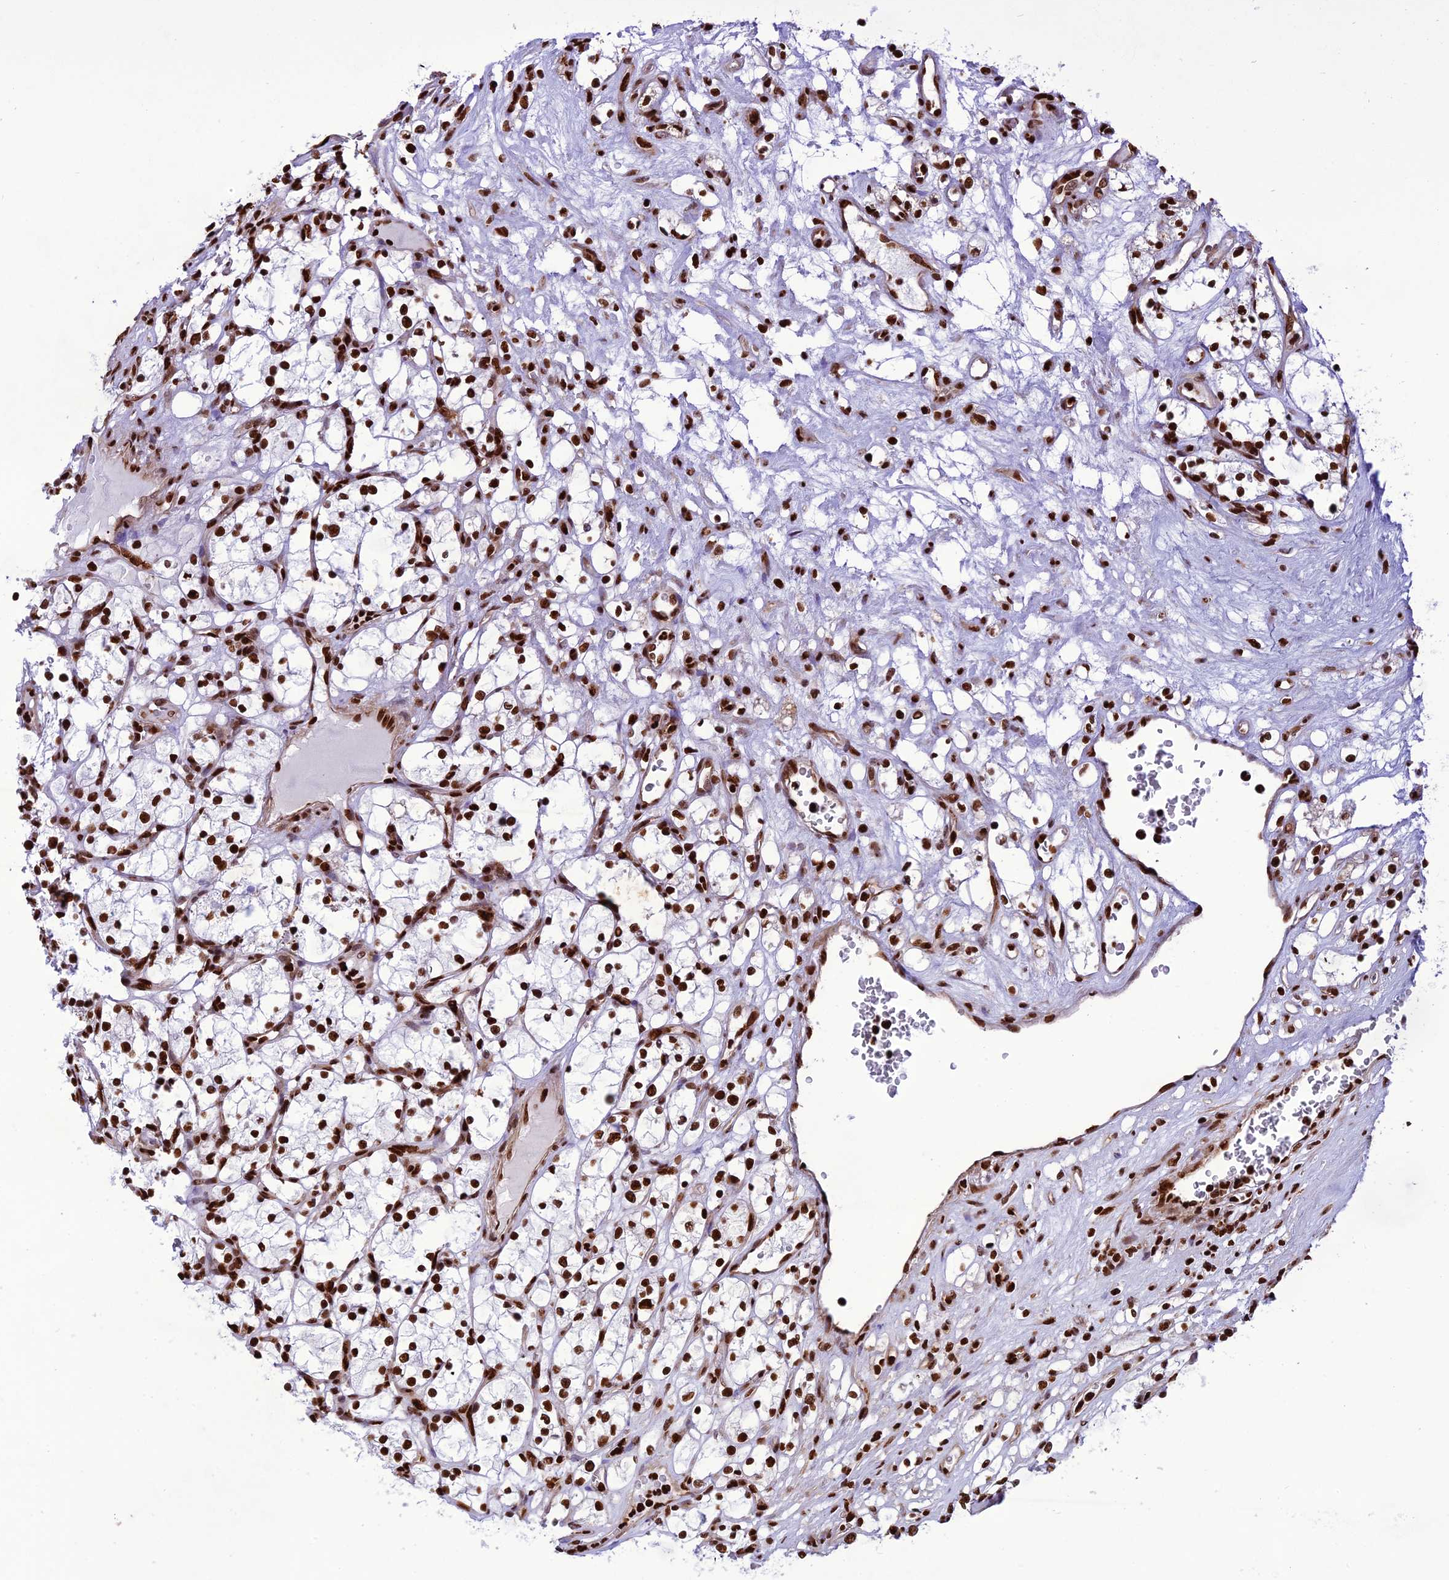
{"staining": {"intensity": "strong", "quantity": ">75%", "location": "nuclear"}, "tissue": "renal cancer", "cell_type": "Tumor cells", "image_type": "cancer", "snomed": [{"axis": "morphology", "description": "Adenocarcinoma, NOS"}, {"axis": "topography", "description": "Kidney"}], "caption": "A micrograph of human adenocarcinoma (renal) stained for a protein demonstrates strong nuclear brown staining in tumor cells.", "gene": "INO80E", "patient": {"sex": "female", "age": 69}}